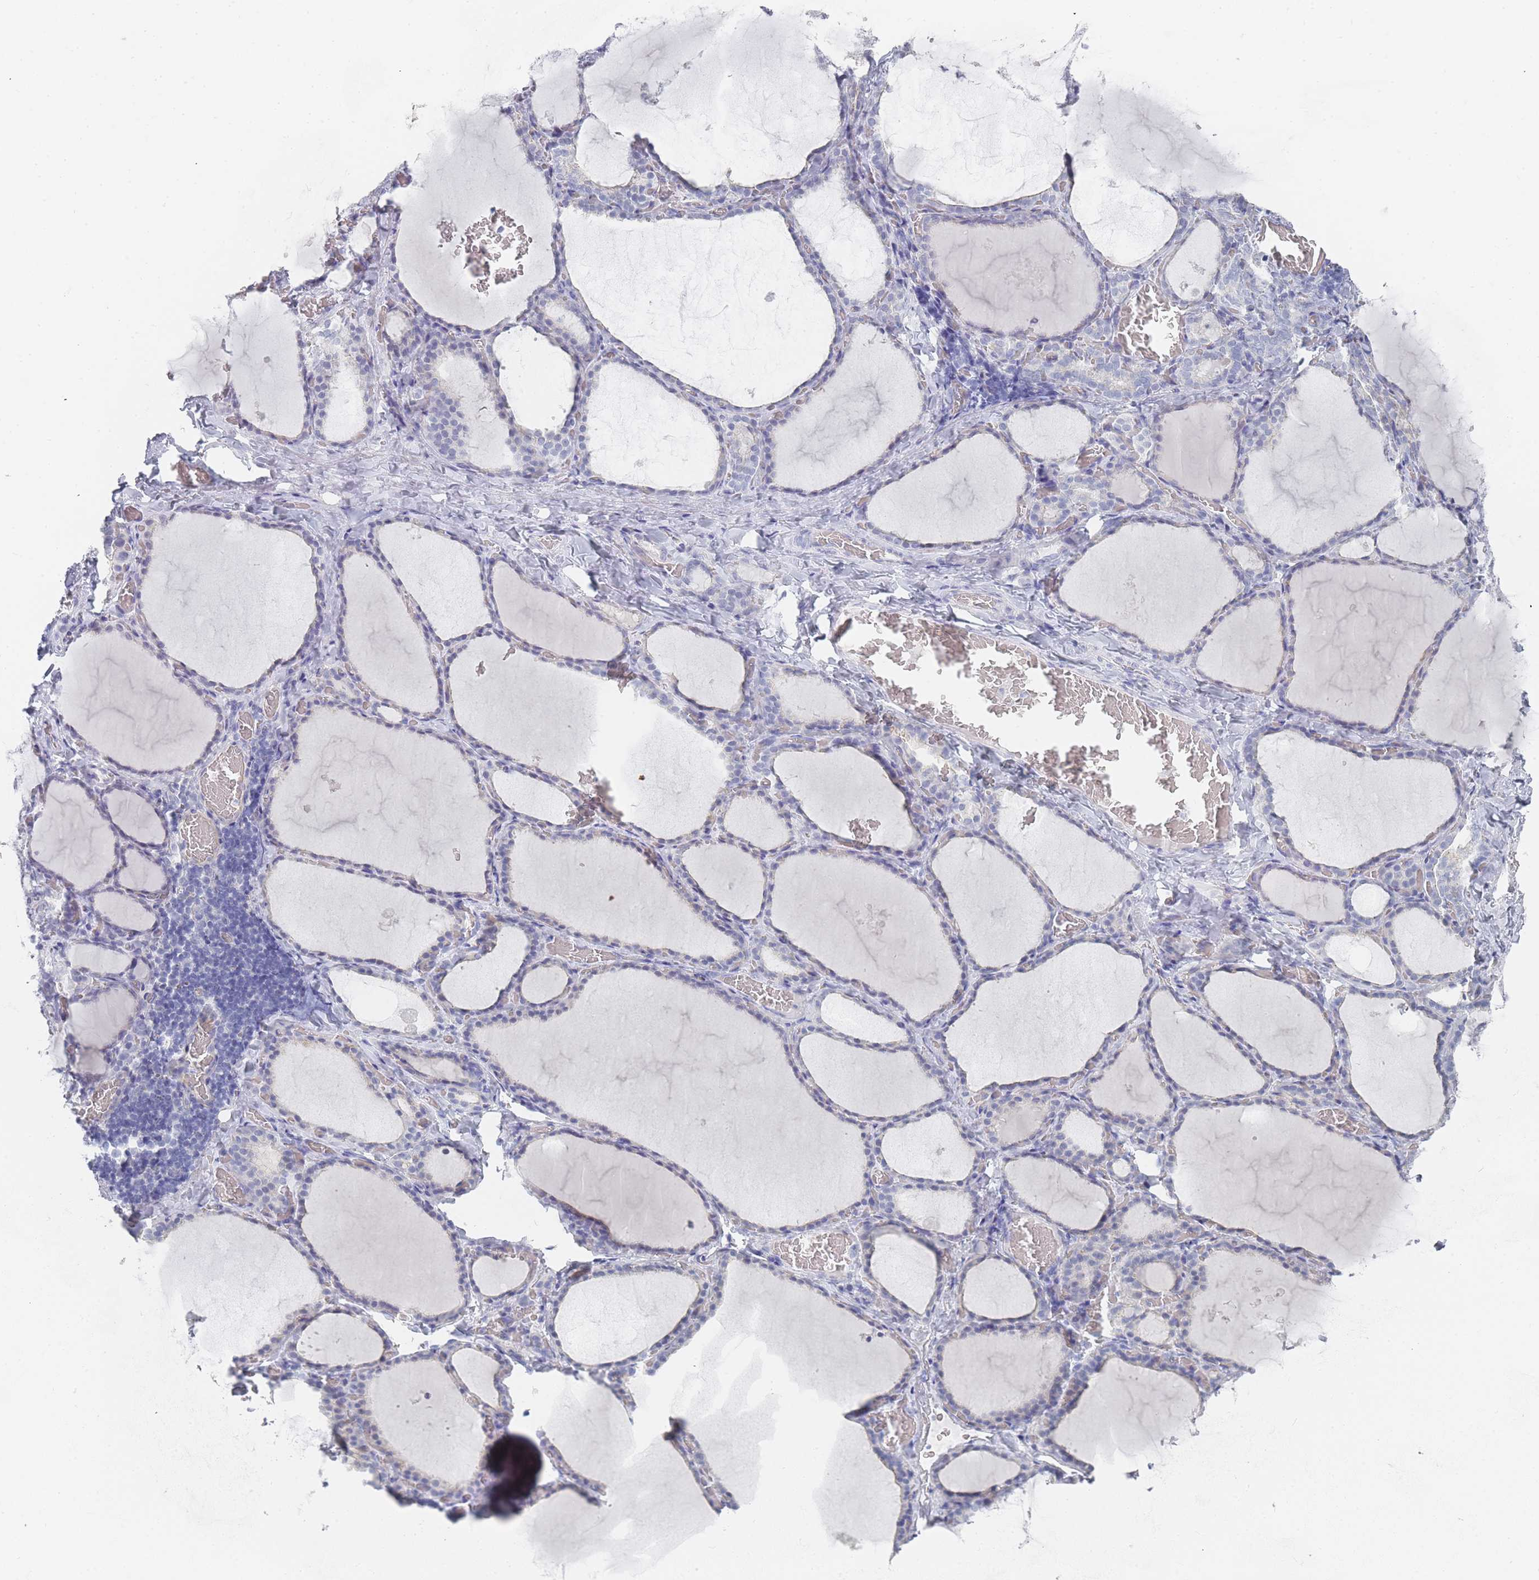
{"staining": {"intensity": "negative", "quantity": "none", "location": "none"}, "tissue": "thyroid gland", "cell_type": "Glandular cells", "image_type": "normal", "snomed": [{"axis": "morphology", "description": "Normal tissue, NOS"}, {"axis": "topography", "description": "Thyroid gland"}], "caption": "IHC photomicrograph of normal thyroid gland: human thyroid gland stained with DAB (3,3'-diaminobenzidine) displays no significant protein staining in glandular cells.", "gene": "IMPG1", "patient": {"sex": "female", "age": 39}}